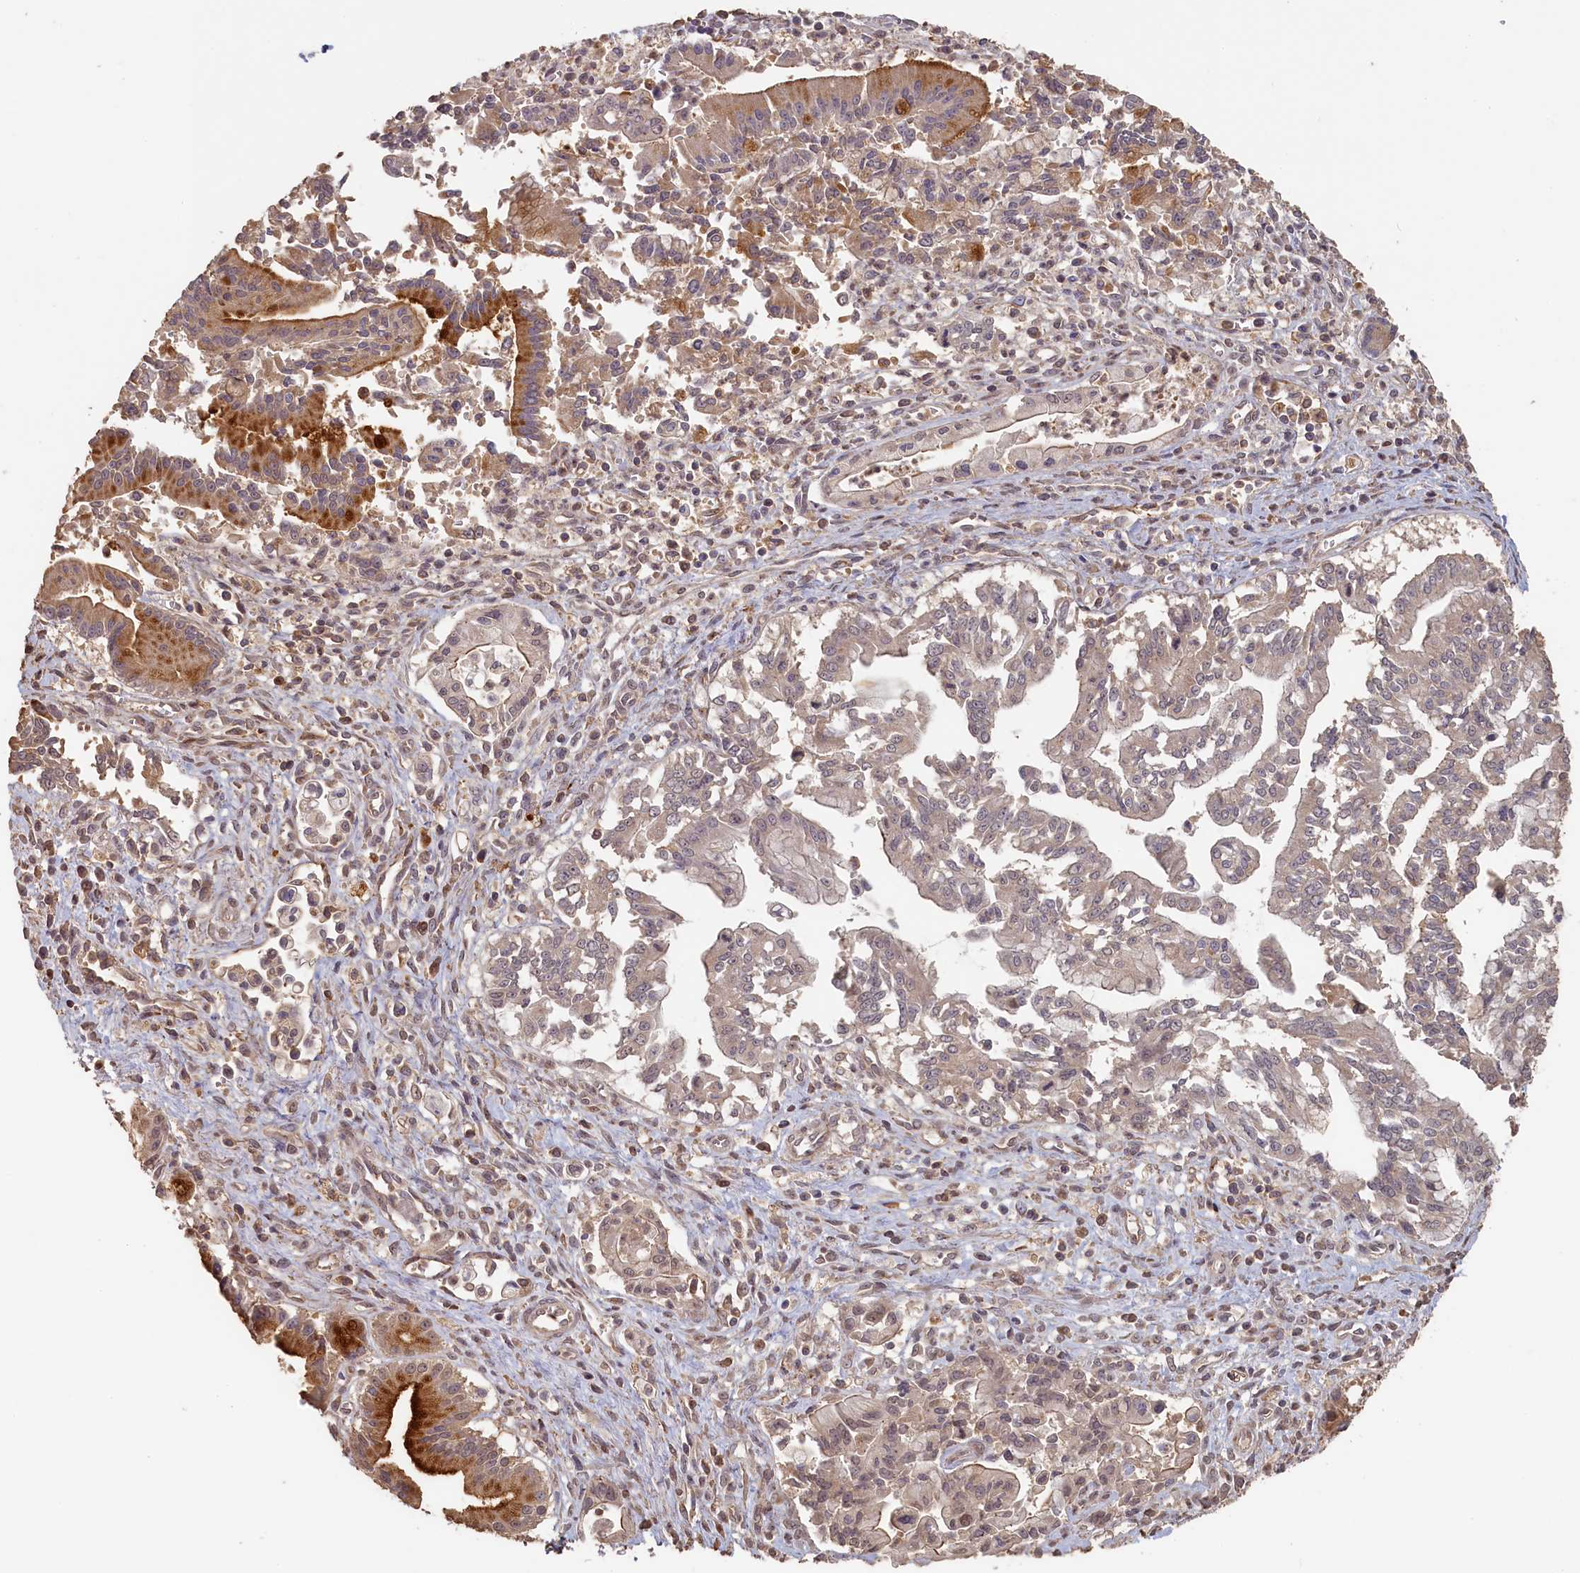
{"staining": {"intensity": "strong", "quantity": "25%-75%", "location": "cytoplasmic/membranous"}, "tissue": "pancreatic cancer", "cell_type": "Tumor cells", "image_type": "cancer", "snomed": [{"axis": "morphology", "description": "Adenocarcinoma, NOS"}, {"axis": "topography", "description": "Pancreas"}], "caption": "Strong cytoplasmic/membranous staining is appreciated in about 25%-75% of tumor cells in adenocarcinoma (pancreatic). The staining is performed using DAB (3,3'-diaminobenzidine) brown chromogen to label protein expression. The nuclei are counter-stained blue using hematoxylin.", "gene": "STX16", "patient": {"sex": "male", "age": 78}}